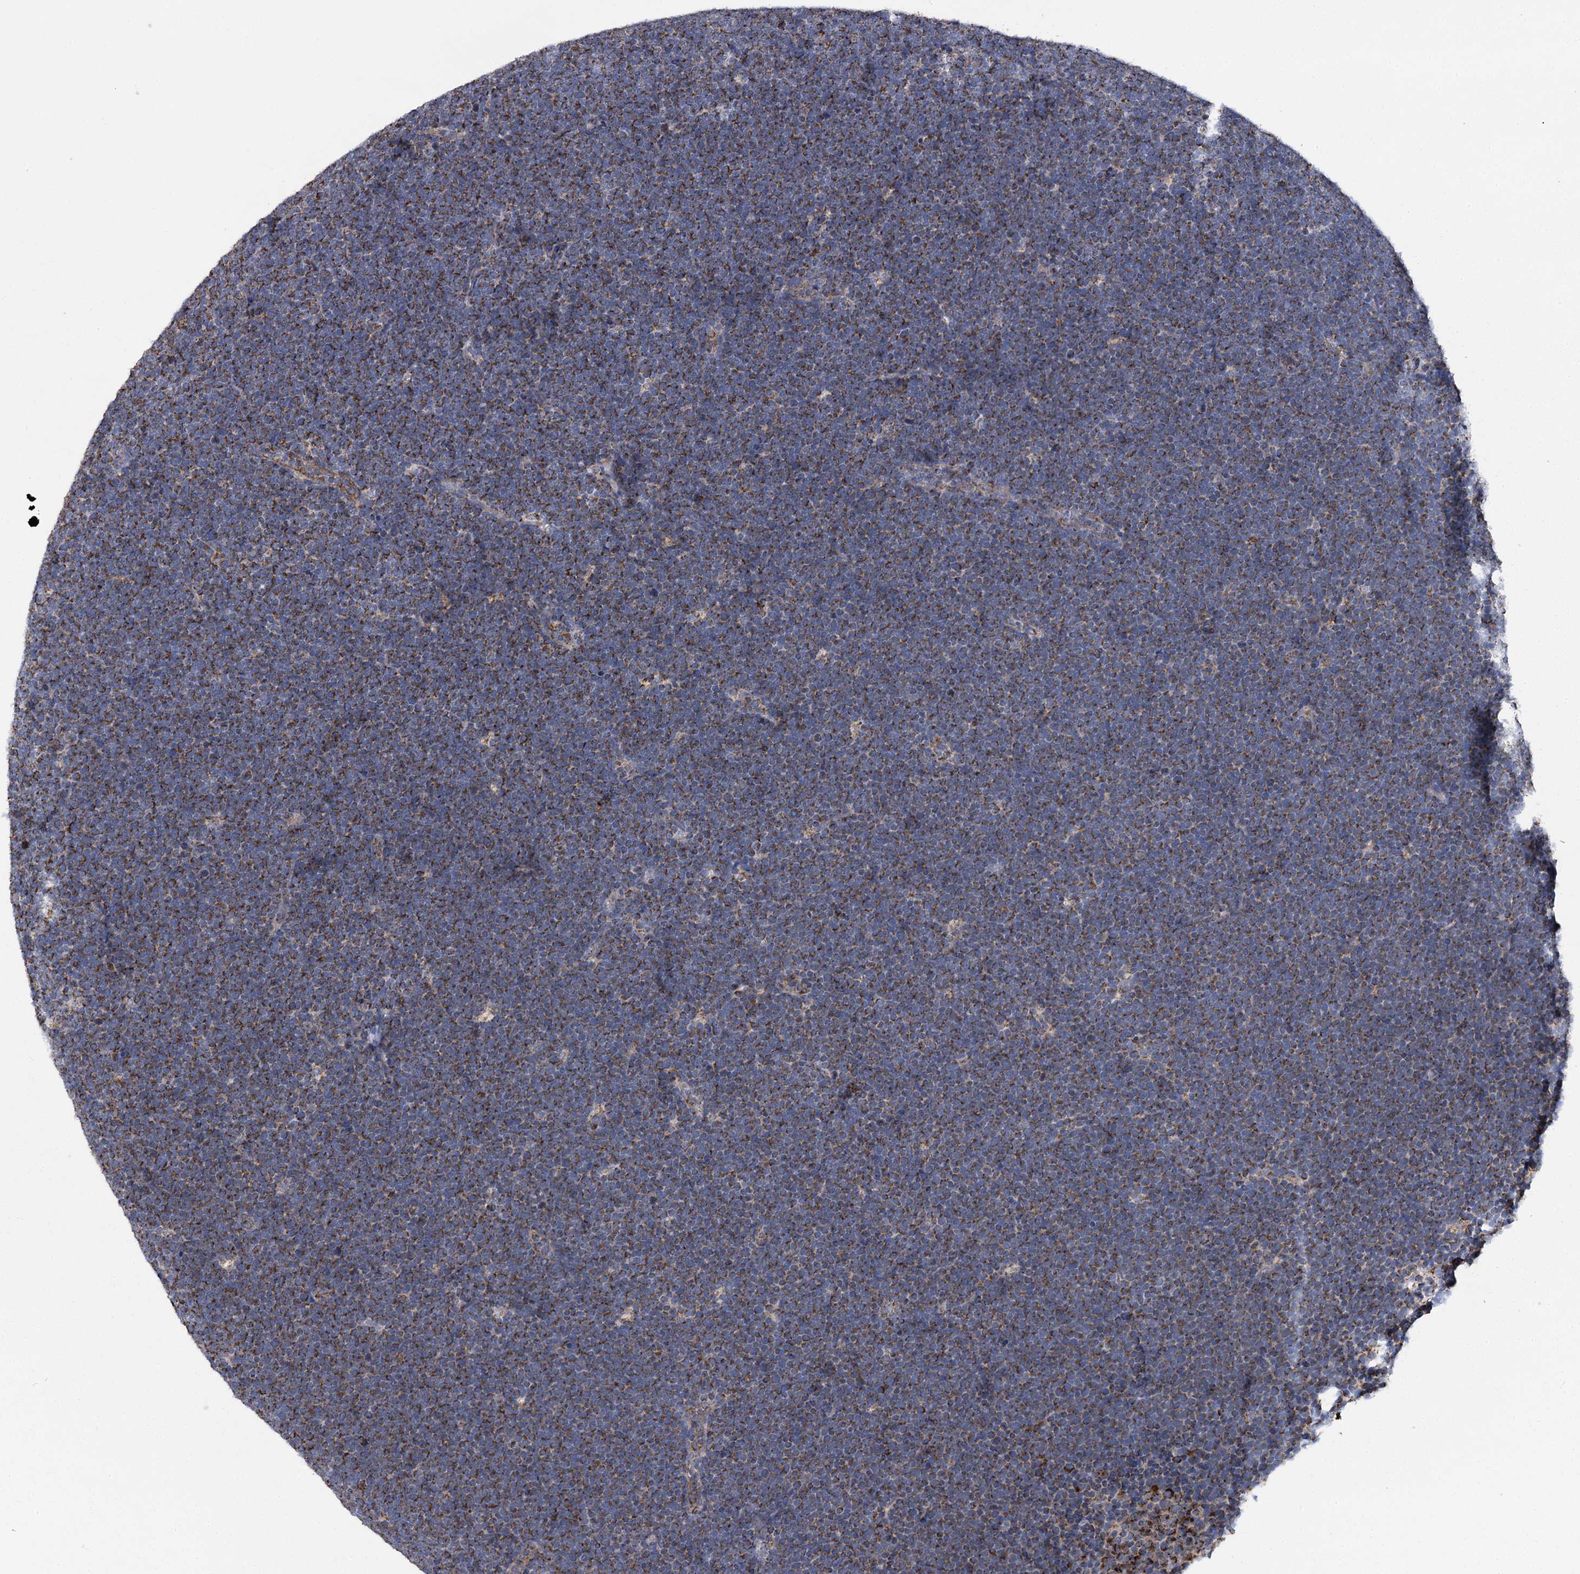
{"staining": {"intensity": "moderate", "quantity": ">75%", "location": "cytoplasmic/membranous"}, "tissue": "lymphoma", "cell_type": "Tumor cells", "image_type": "cancer", "snomed": [{"axis": "morphology", "description": "Malignant lymphoma, non-Hodgkin's type, High grade"}, {"axis": "topography", "description": "Lymph node"}], "caption": "A brown stain shows moderate cytoplasmic/membranous expression of a protein in high-grade malignant lymphoma, non-Hodgkin's type tumor cells.", "gene": "CCDC73", "patient": {"sex": "male", "age": 13}}